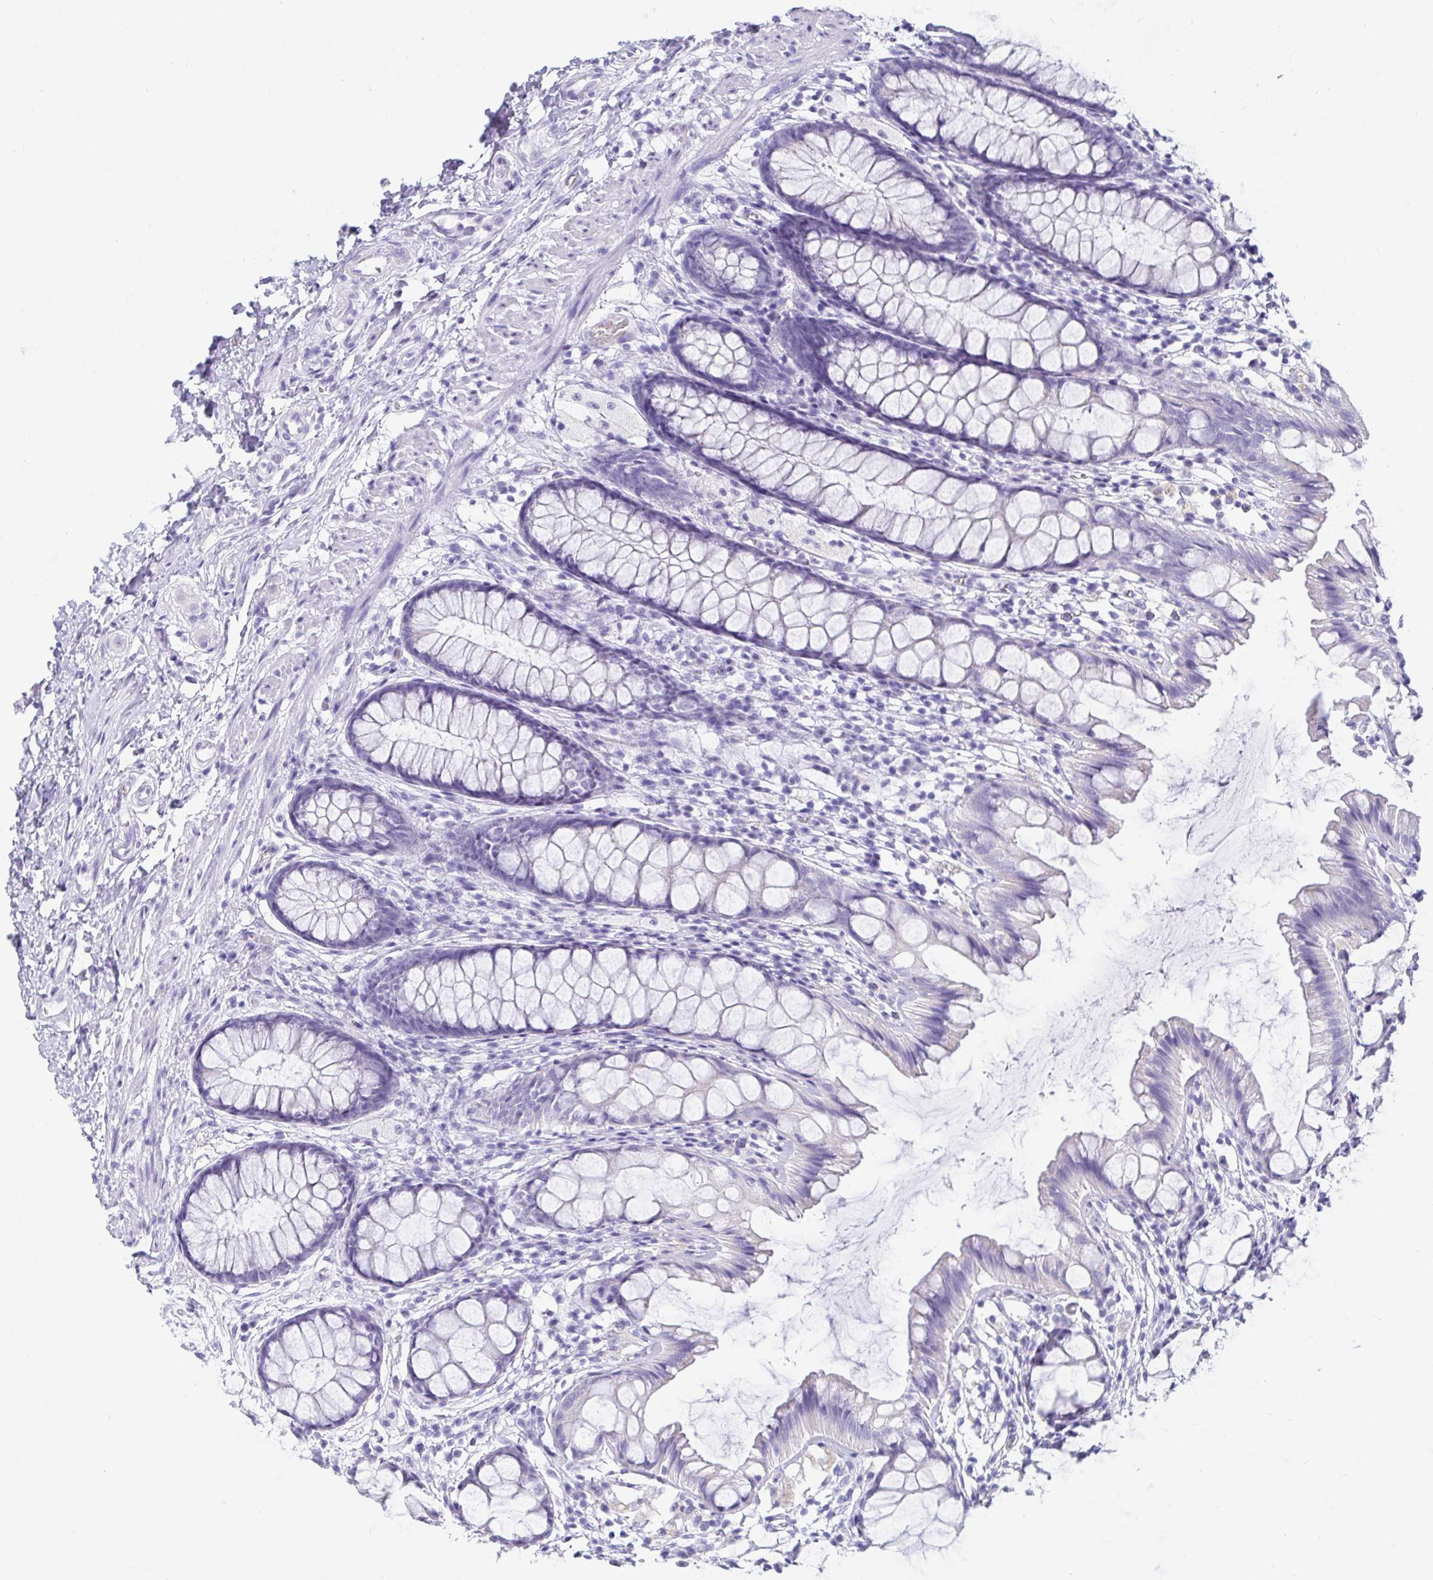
{"staining": {"intensity": "negative", "quantity": "none", "location": "none"}, "tissue": "rectum", "cell_type": "Glandular cells", "image_type": "normal", "snomed": [{"axis": "morphology", "description": "Normal tissue, NOS"}, {"axis": "topography", "description": "Rectum"}], "caption": "The image reveals no staining of glandular cells in benign rectum.", "gene": "ZPBP2", "patient": {"sex": "female", "age": 62}}